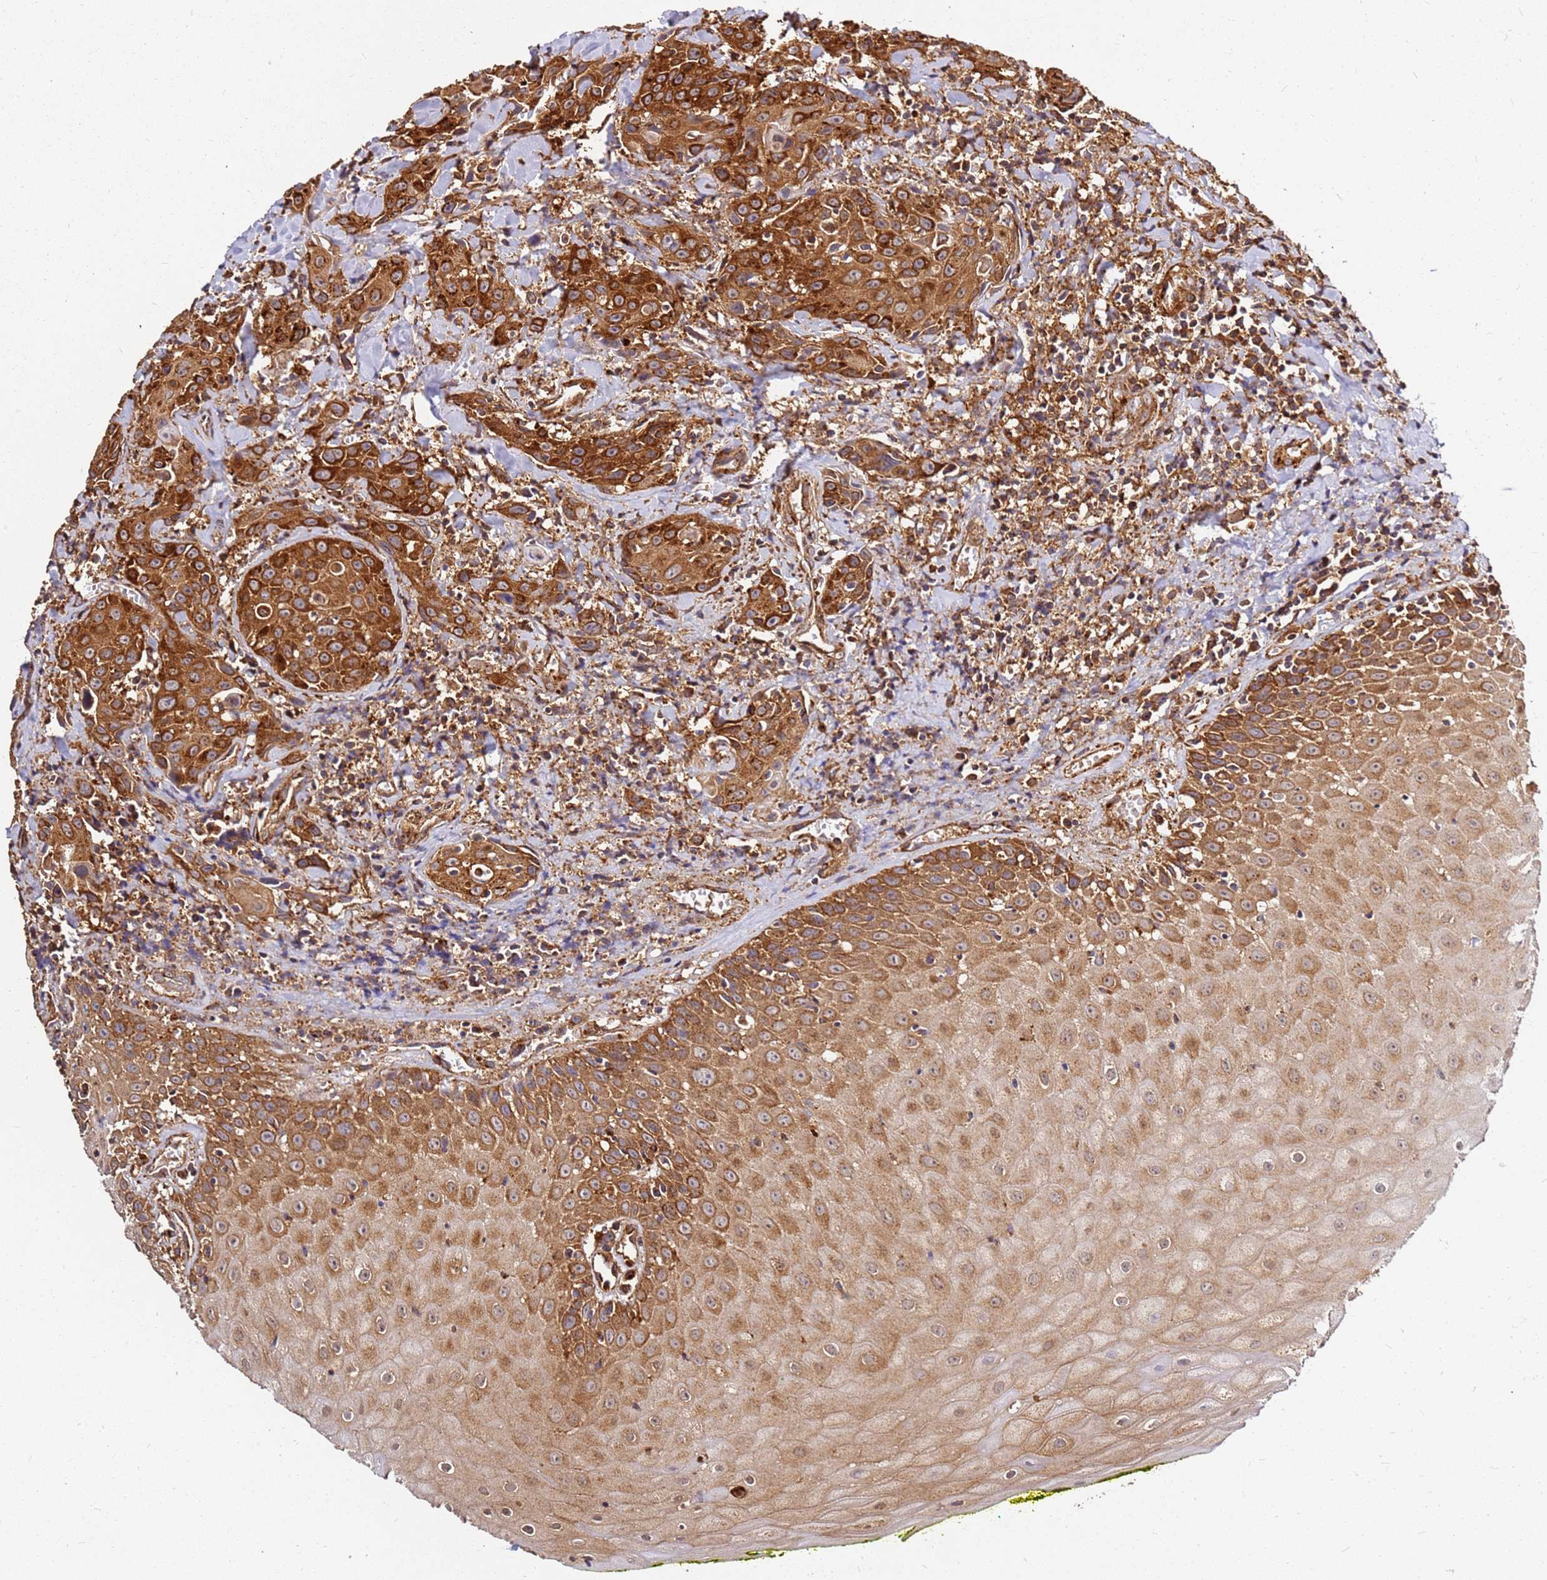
{"staining": {"intensity": "strong", "quantity": ">75%", "location": "cytoplasmic/membranous"}, "tissue": "head and neck cancer", "cell_type": "Tumor cells", "image_type": "cancer", "snomed": [{"axis": "morphology", "description": "Squamous cell carcinoma, NOS"}, {"axis": "topography", "description": "Oral tissue"}, {"axis": "topography", "description": "Head-Neck"}], "caption": "DAB immunohistochemical staining of human squamous cell carcinoma (head and neck) shows strong cytoplasmic/membranous protein staining in about >75% of tumor cells.", "gene": "DVL3", "patient": {"sex": "female", "age": 82}}